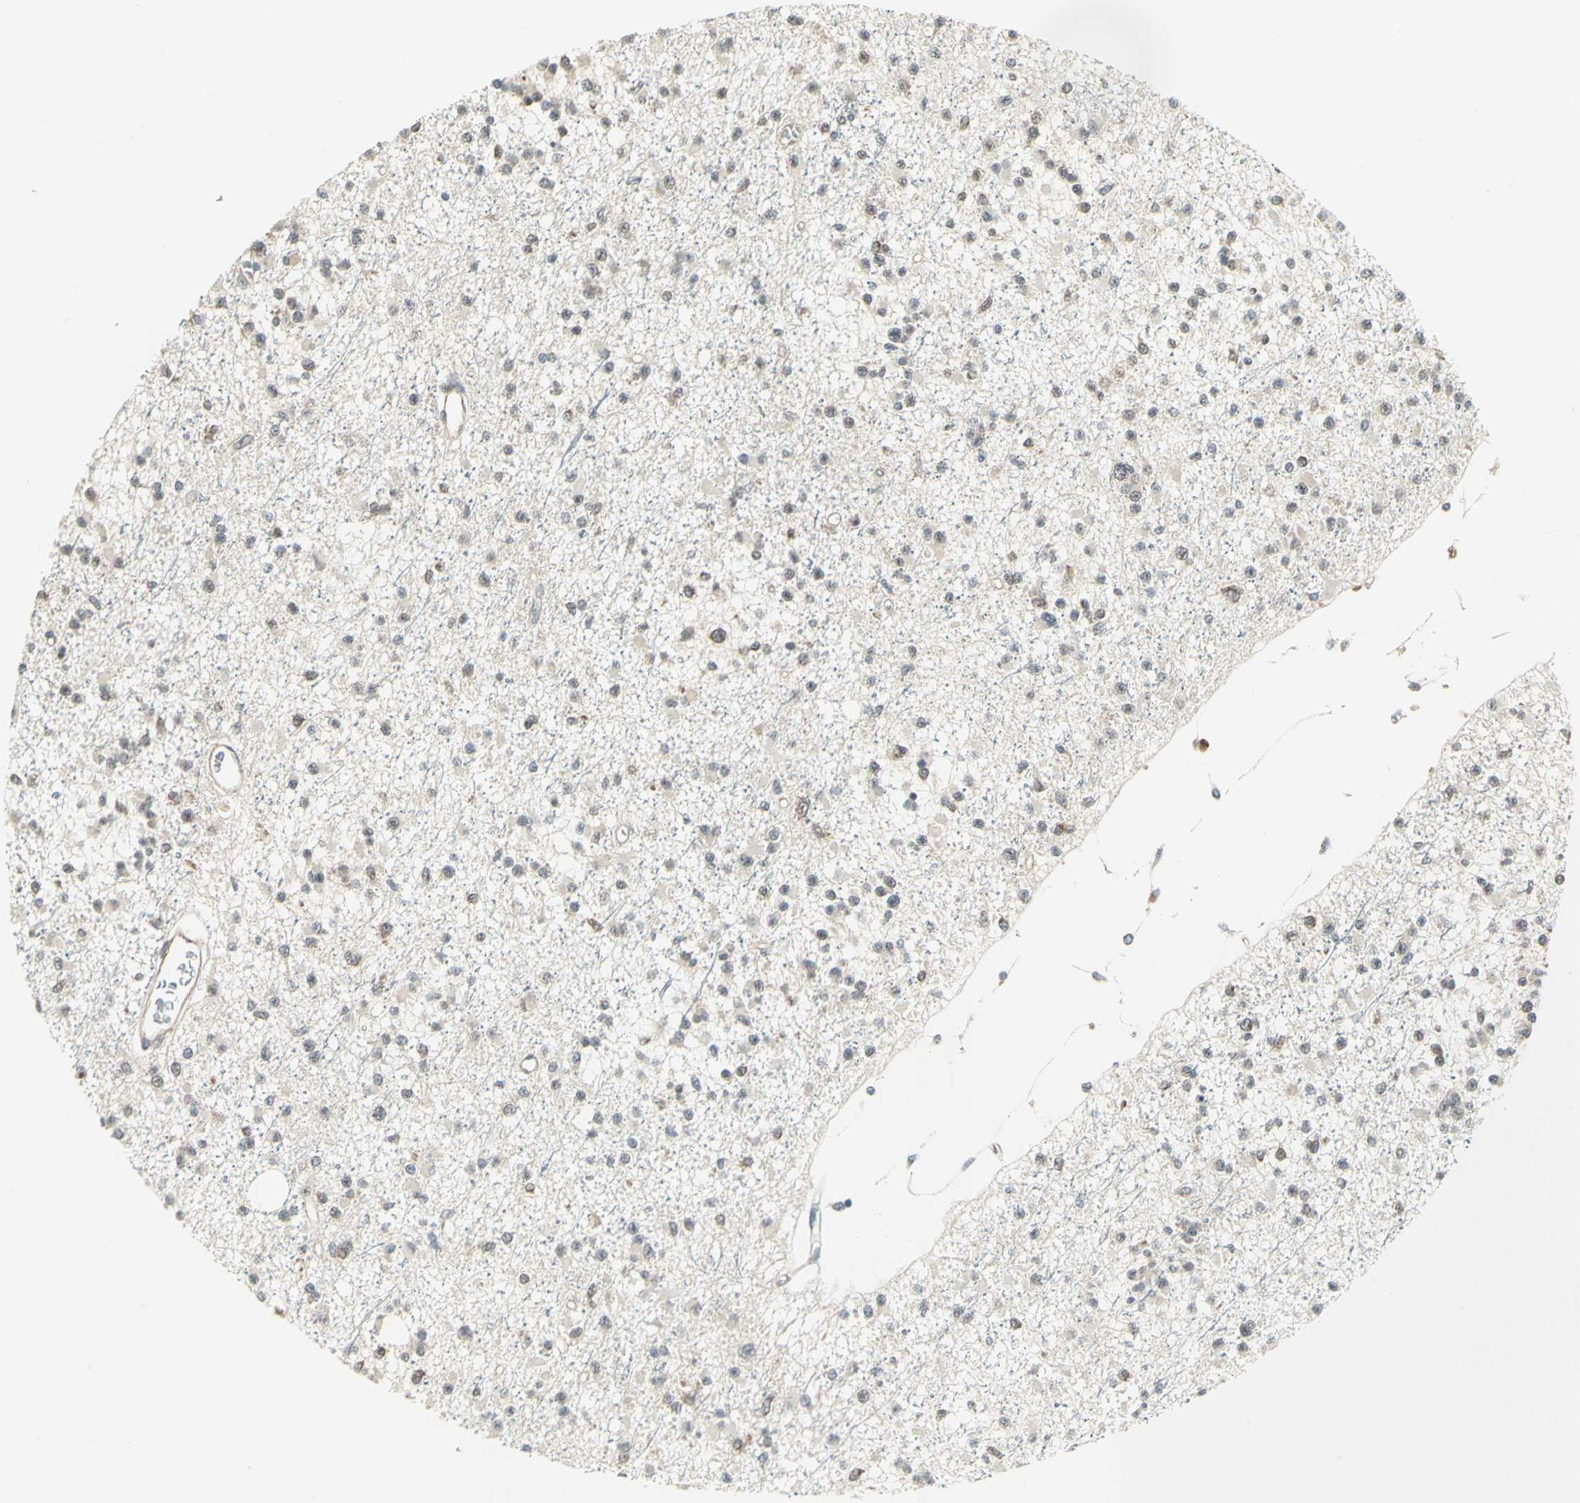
{"staining": {"intensity": "weak", "quantity": "25%-75%", "location": "cytoplasmic/membranous,nuclear"}, "tissue": "glioma", "cell_type": "Tumor cells", "image_type": "cancer", "snomed": [{"axis": "morphology", "description": "Glioma, malignant, Low grade"}, {"axis": "topography", "description": "Brain"}], "caption": "Immunohistochemical staining of human malignant low-grade glioma demonstrates low levels of weak cytoplasmic/membranous and nuclear staining in approximately 25%-75% of tumor cells. The protein is shown in brown color, while the nuclei are stained blue.", "gene": "PLAGL2", "patient": {"sex": "female", "age": 22}}